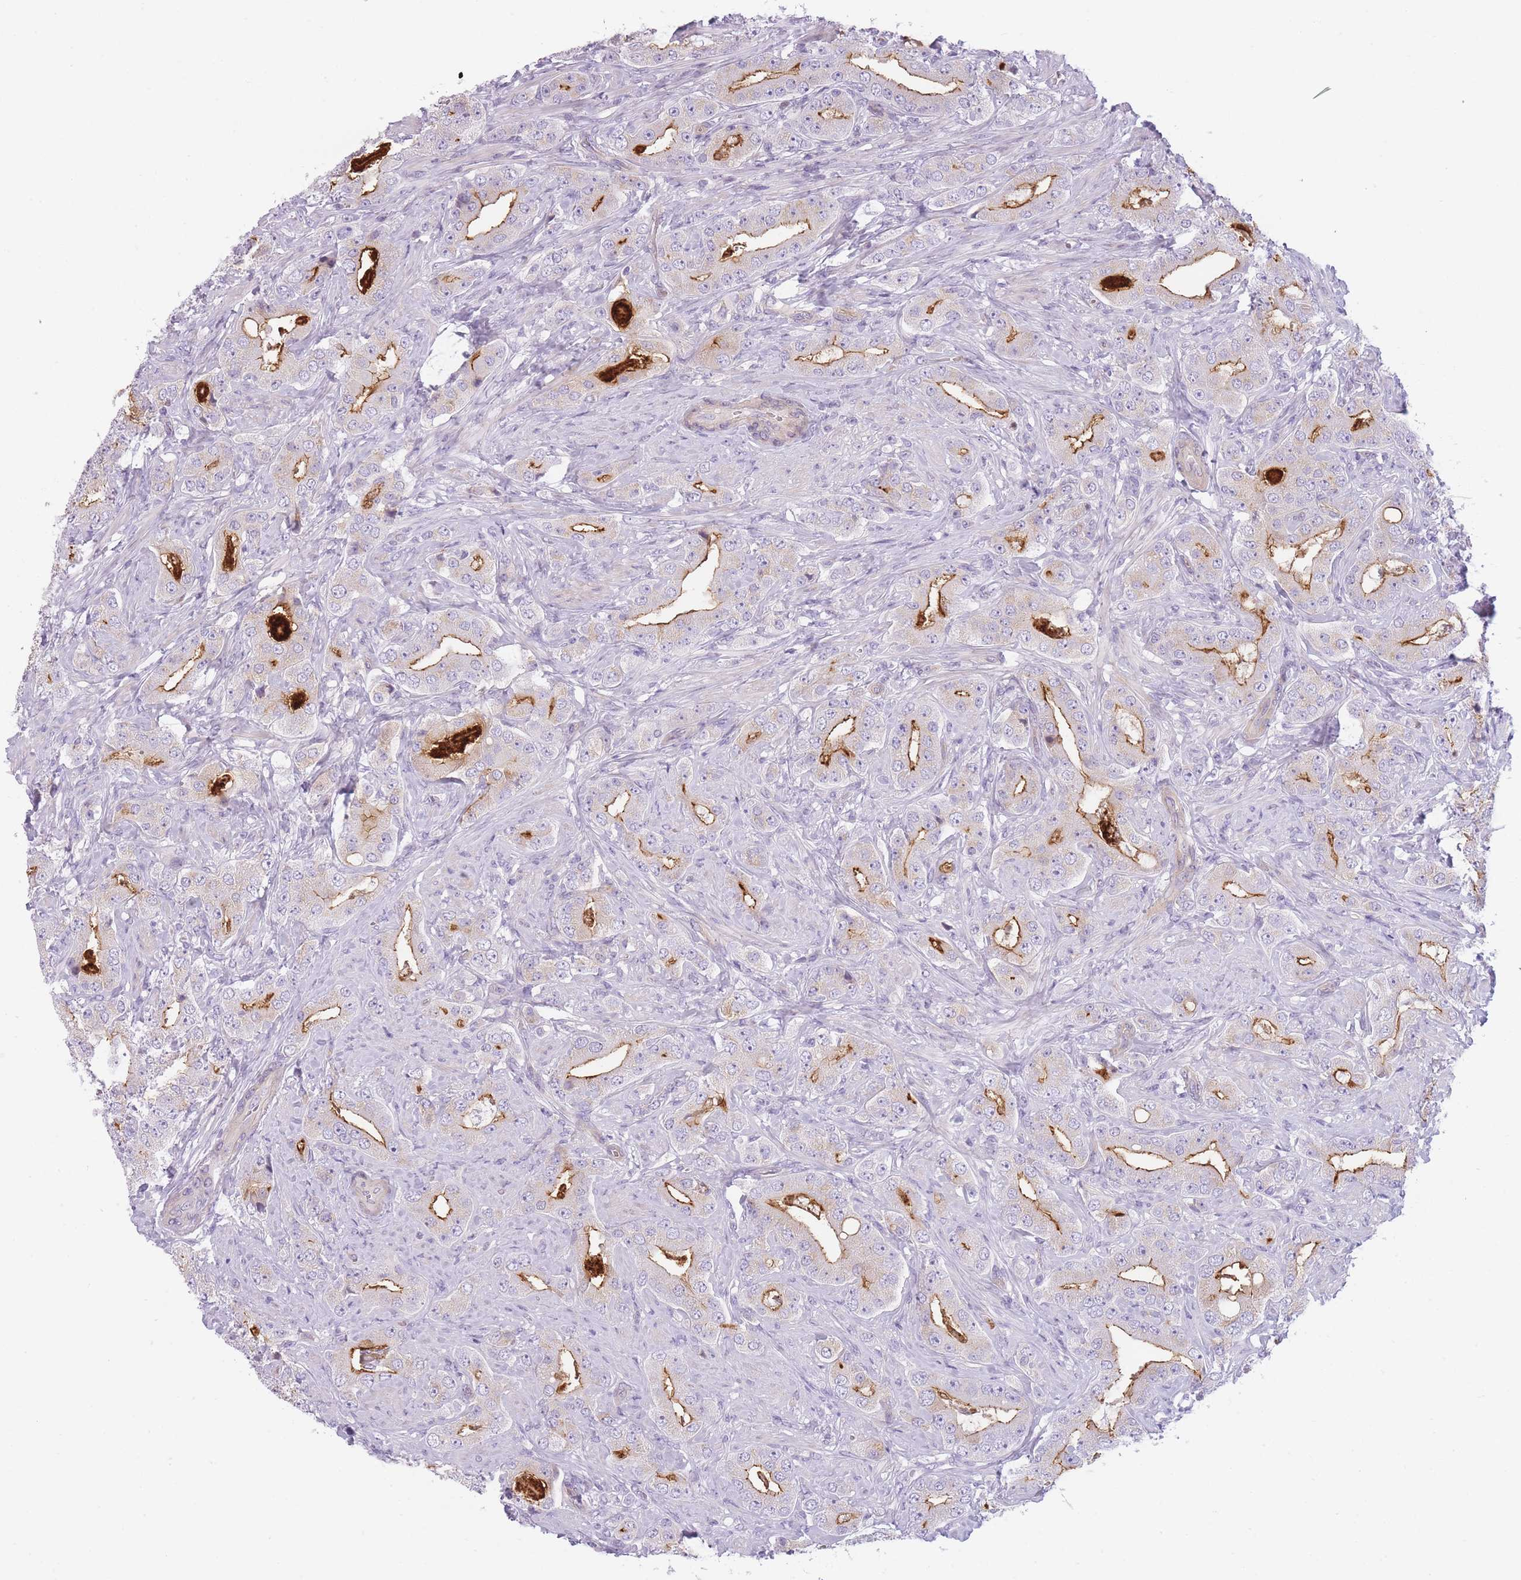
{"staining": {"intensity": "moderate", "quantity": "25%-75%", "location": "cytoplasmic/membranous"}, "tissue": "prostate cancer", "cell_type": "Tumor cells", "image_type": "cancer", "snomed": [{"axis": "morphology", "description": "Adenocarcinoma, High grade"}, {"axis": "topography", "description": "Prostate"}], "caption": "Immunohistochemistry of prostate cancer displays medium levels of moderate cytoplasmic/membranous staining in about 25%-75% of tumor cells.", "gene": "GGT1", "patient": {"sex": "male", "age": 63}}